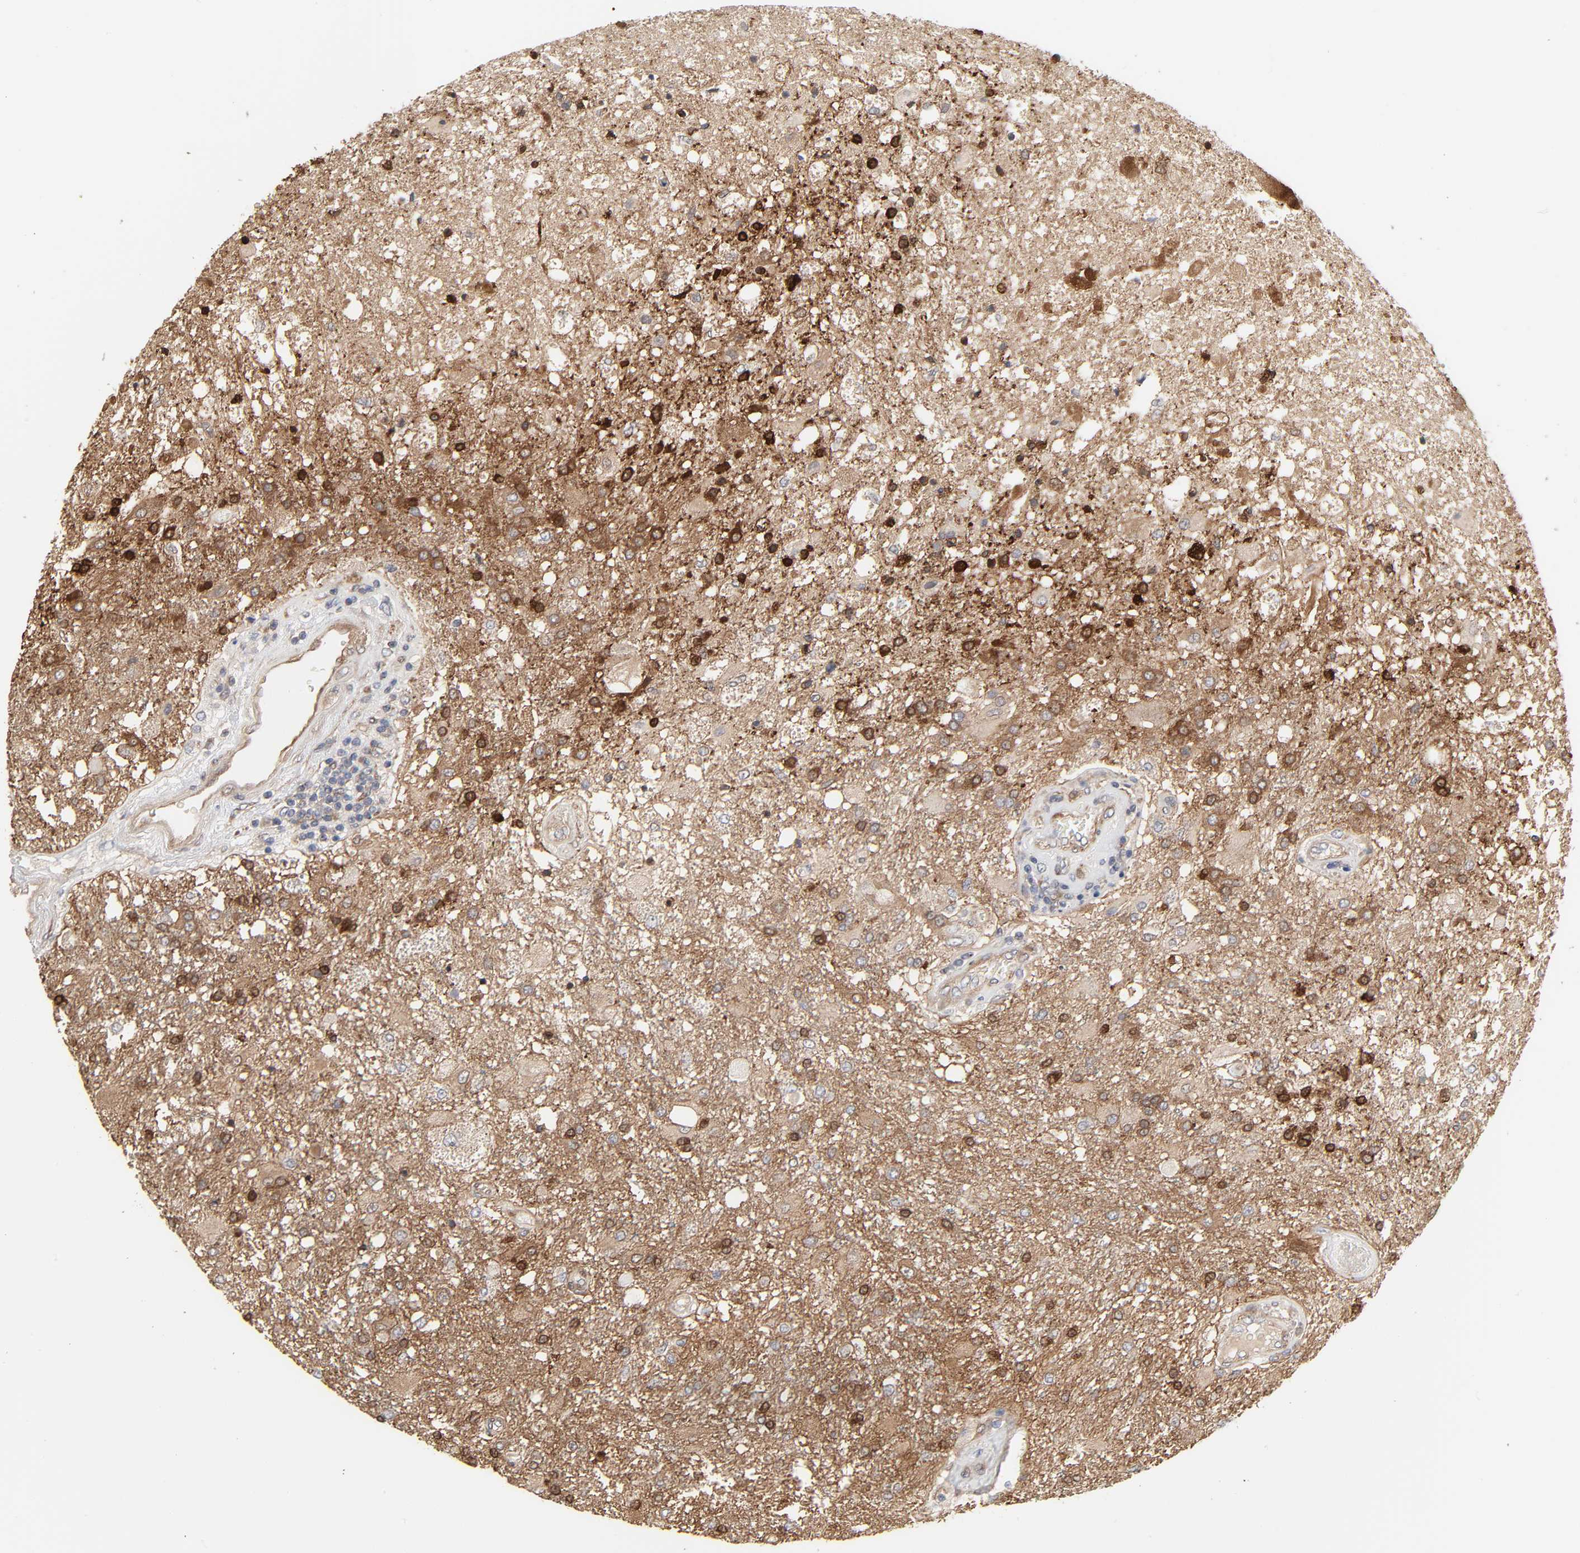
{"staining": {"intensity": "strong", "quantity": "25%-75%", "location": "cytoplasmic/membranous,nuclear"}, "tissue": "glioma", "cell_type": "Tumor cells", "image_type": "cancer", "snomed": [{"axis": "morphology", "description": "Glioma, malignant, High grade"}, {"axis": "topography", "description": "Cerebral cortex"}], "caption": "Glioma was stained to show a protein in brown. There is high levels of strong cytoplasmic/membranous and nuclear expression in about 25%-75% of tumor cells. (DAB IHC, brown staining for protein, blue staining for nuclei).", "gene": "NDRG2", "patient": {"sex": "male", "age": 79}}